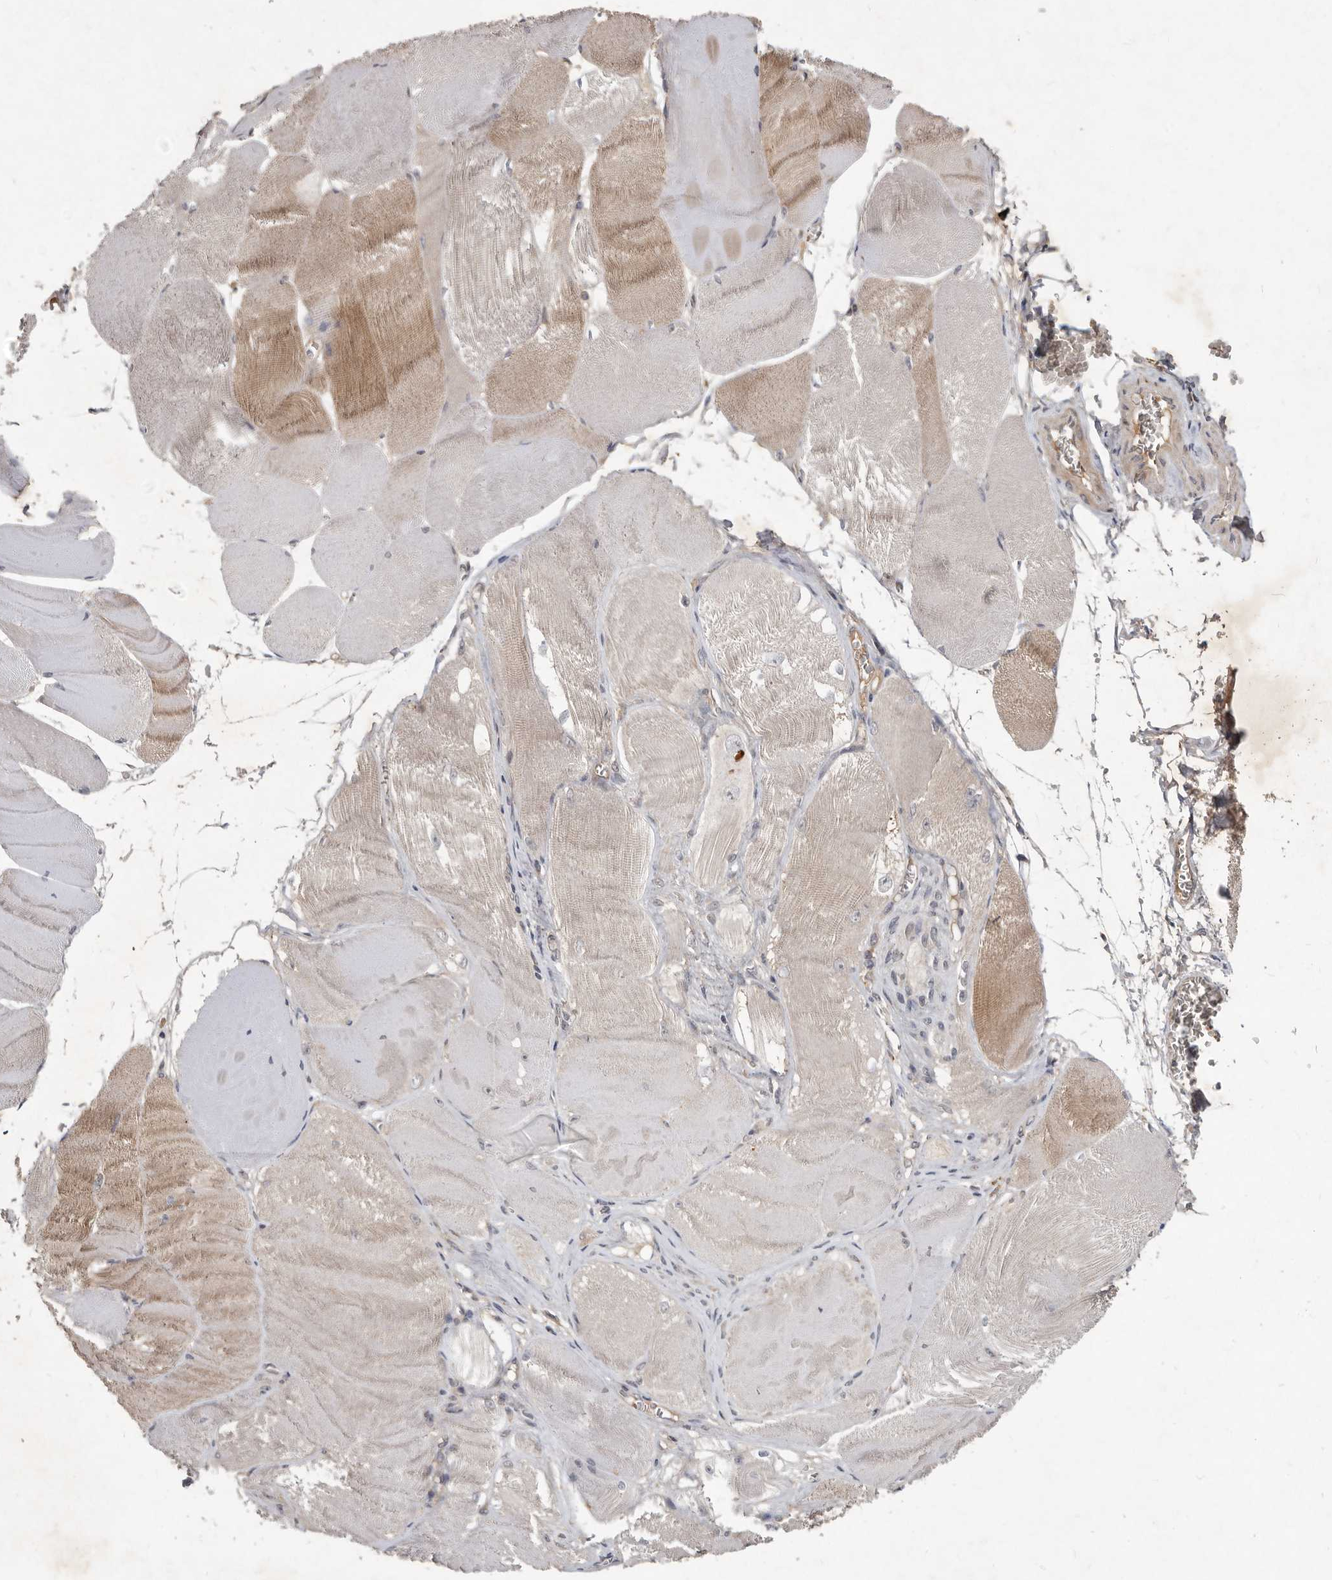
{"staining": {"intensity": "weak", "quantity": "25%-75%", "location": "cytoplasmic/membranous"}, "tissue": "skeletal muscle", "cell_type": "Myocytes", "image_type": "normal", "snomed": [{"axis": "morphology", "description": "Normal tissue, NOS"}, {"axis": "morphology", "description": "Basal cell carcinoma"}, {"axis": "topography", "description": "Skeletal muscle"}], "caption": "This is an image of IHC staining of unremarkable skeletal muscle, which shows weak staining in the cytoplasmic/membranous of myocytes.", "gene": "DNAJC28", "patient": {"sex": "female", "age": 64}}